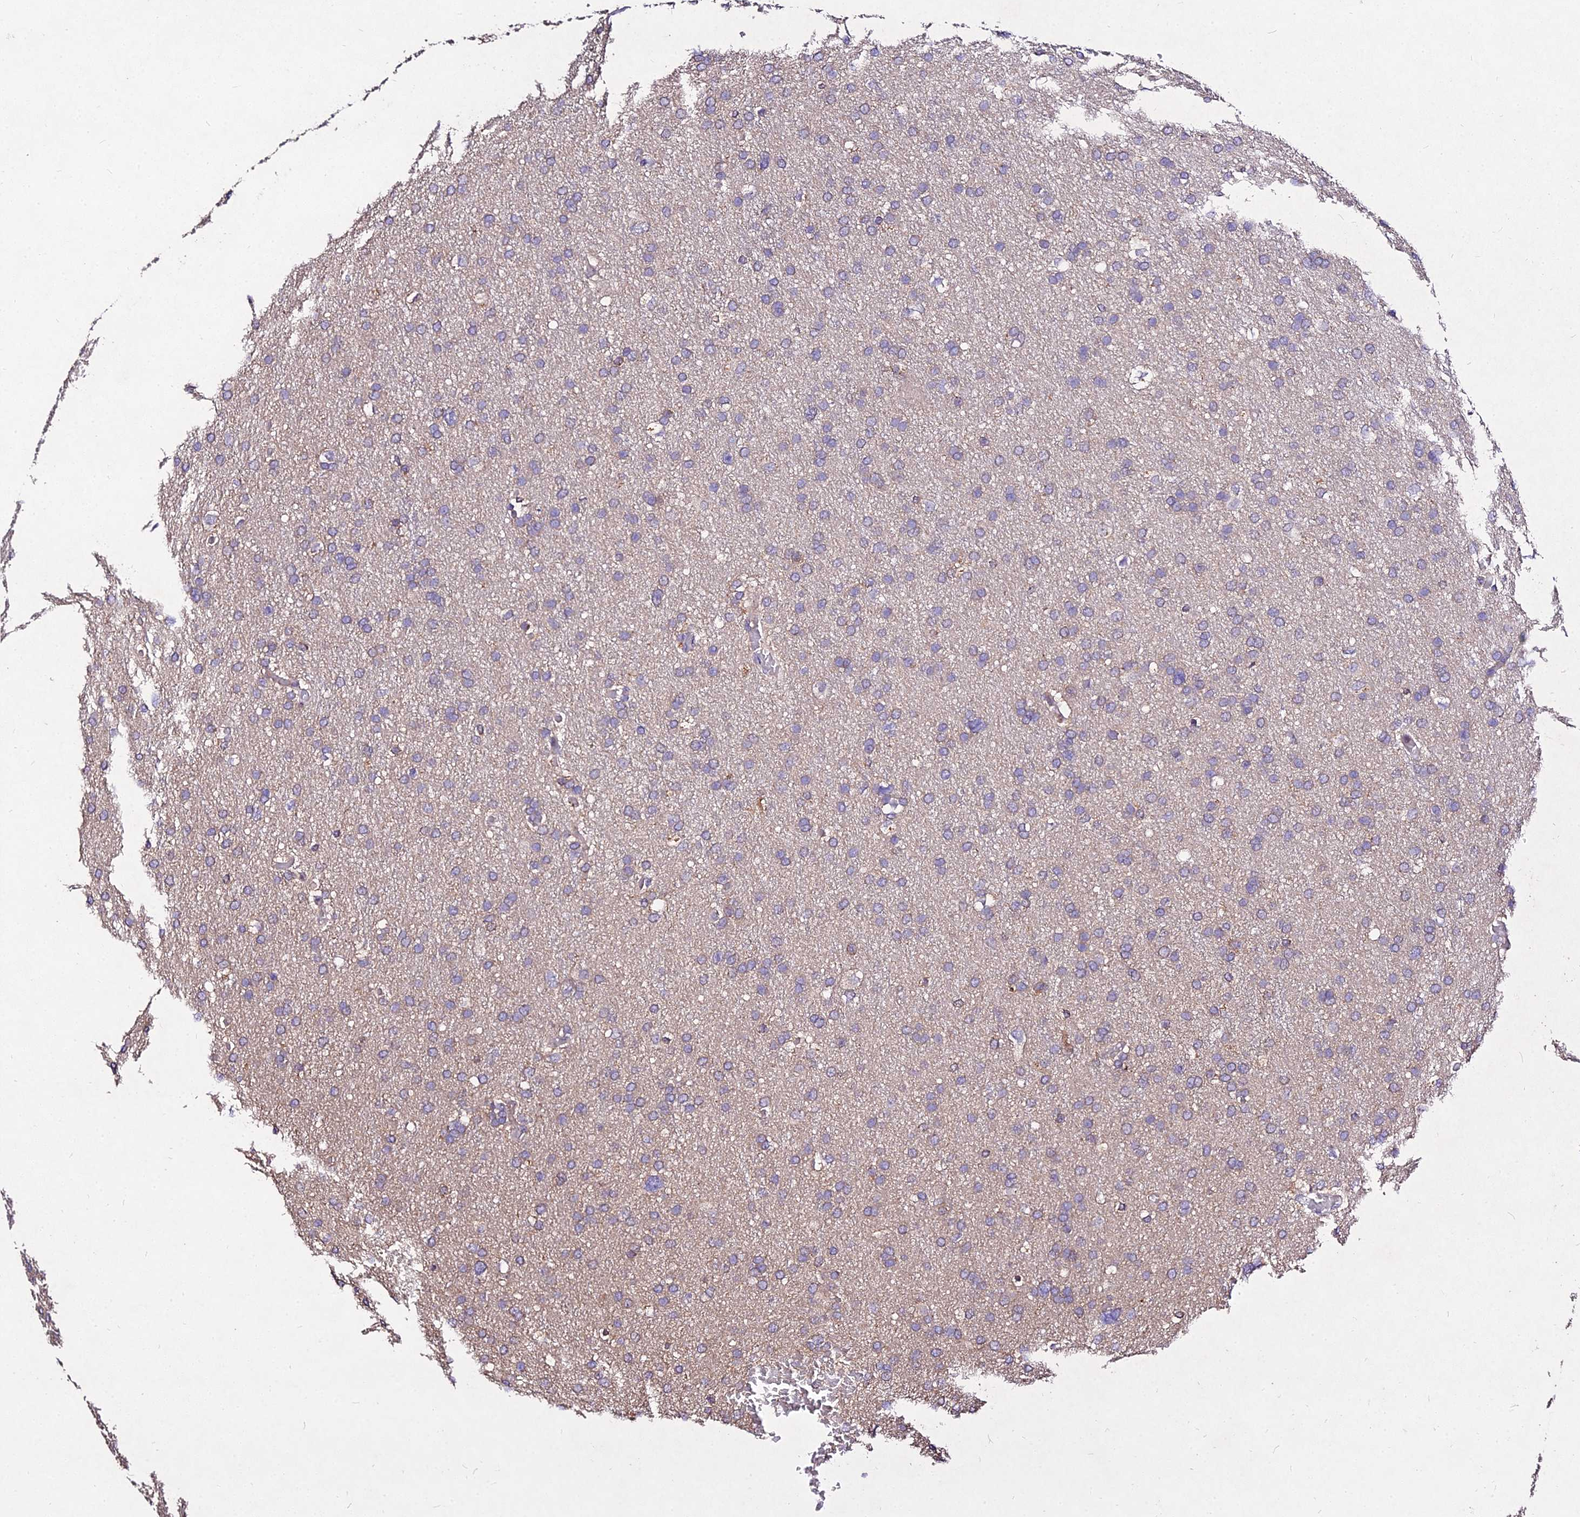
{"staining": {"intensity": "negative", "quantity": "none", "location": "none"}, "tissue": "glioma", "cell_type": "Tumor cells", "image_type": "cancer", "snomed": [{"axis": "morphology", "description": "Glioma, malignant, High grade"}, {"axis": "topography", "description": "Cerebral cortex"}], "caption": "The micrograph displays no staining of tumor cells in glioma.", "gene": "AP3M2", "patient": {"sex": "female", "age": 36}}